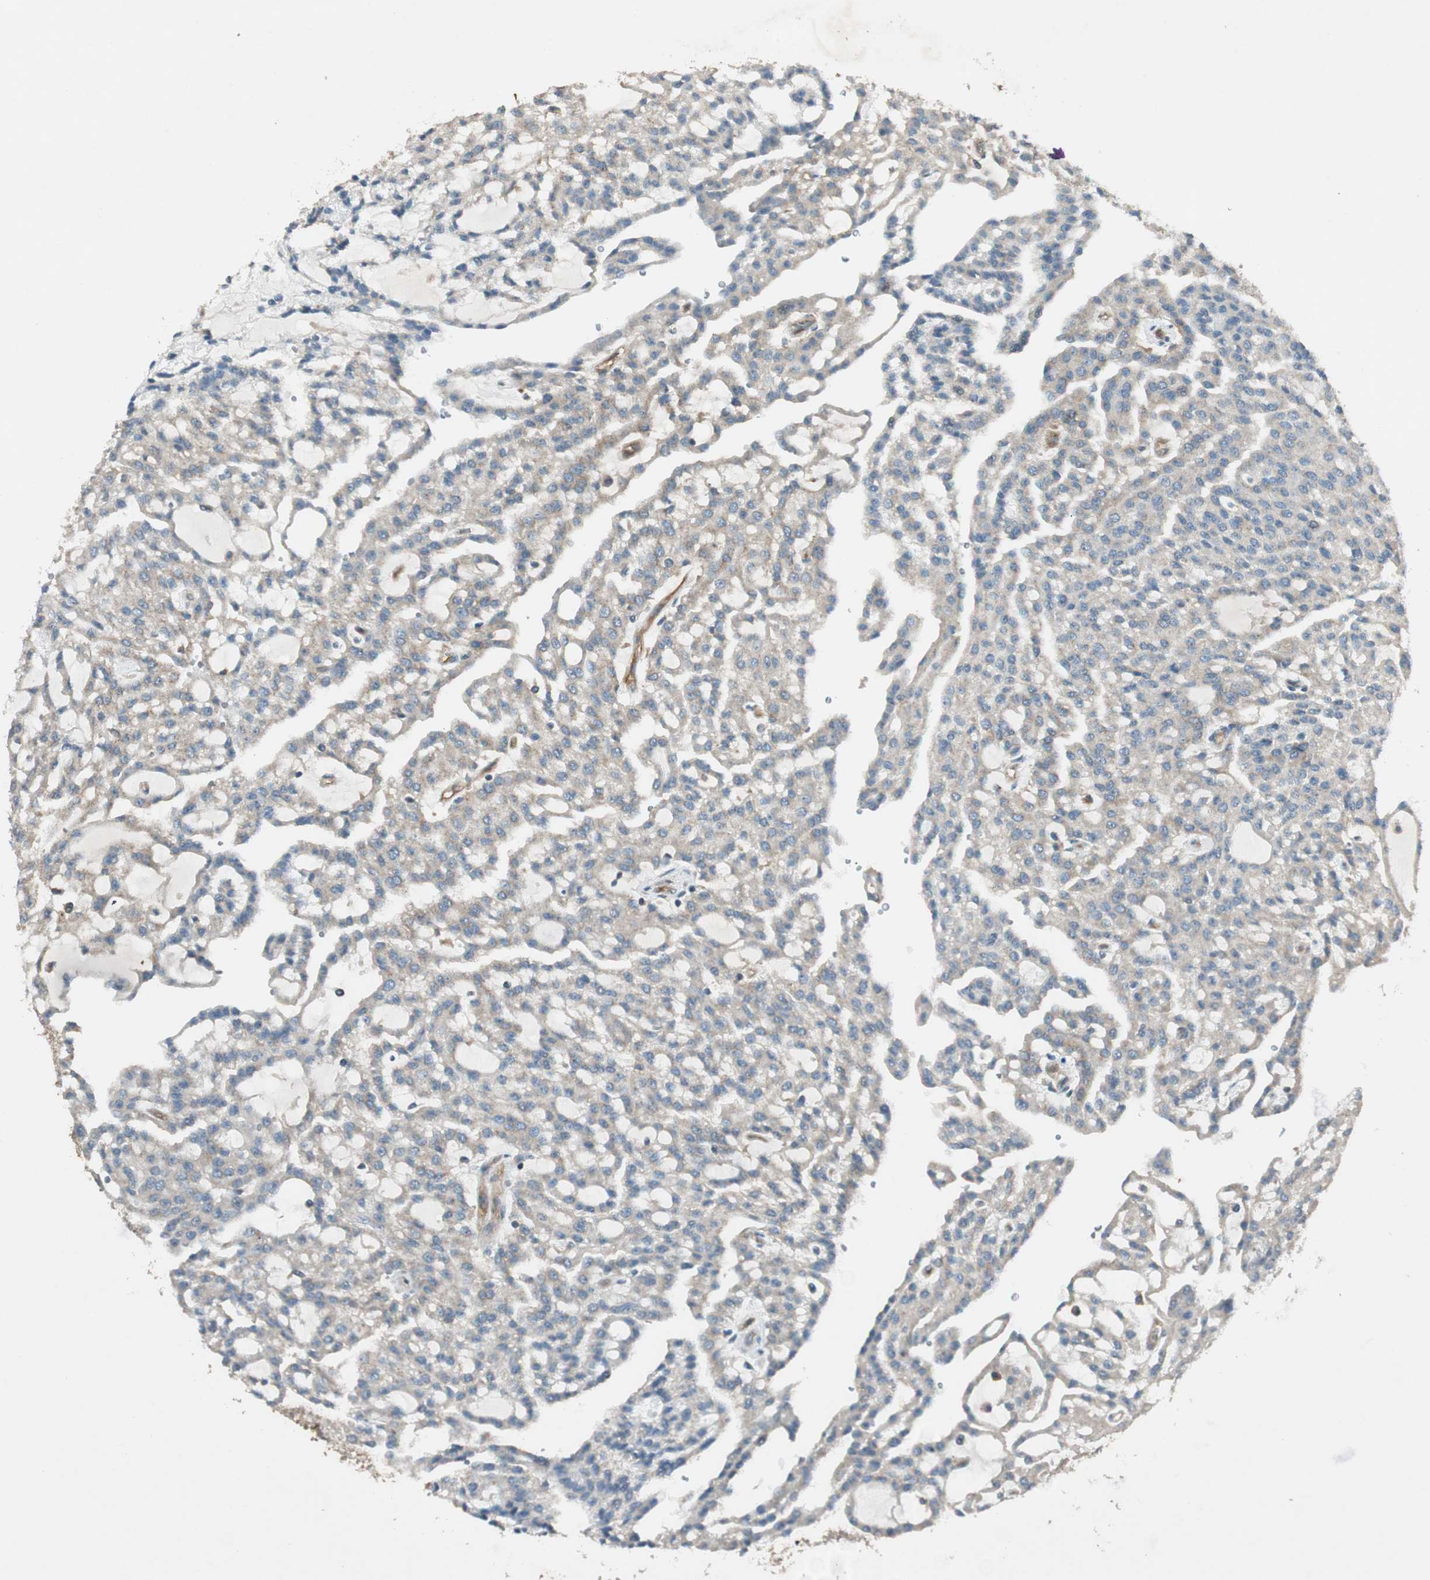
{"staining": {"intensity": "weak", "quantity": ">75%", "location": "cytoplasmic/membranous"}, "tissue": "renal cancer", "cell_type": "Tumor cells", "image_type": "cancer", "snomed": [{"axis": "morphology", "description": "Adenocarcinoma, NOS"}, {"axis": "topography", "description": "Kidney"}], "caption": "A high-resolution photomicrograph shows IHC staining of renal cancer (adenocarcinoma), which exhibits weak cytoplasmic/membranous expression in about >75% of tumor cells.", "gene": "BTN3A3", "patient": {"sex": "male", "age": 63}}